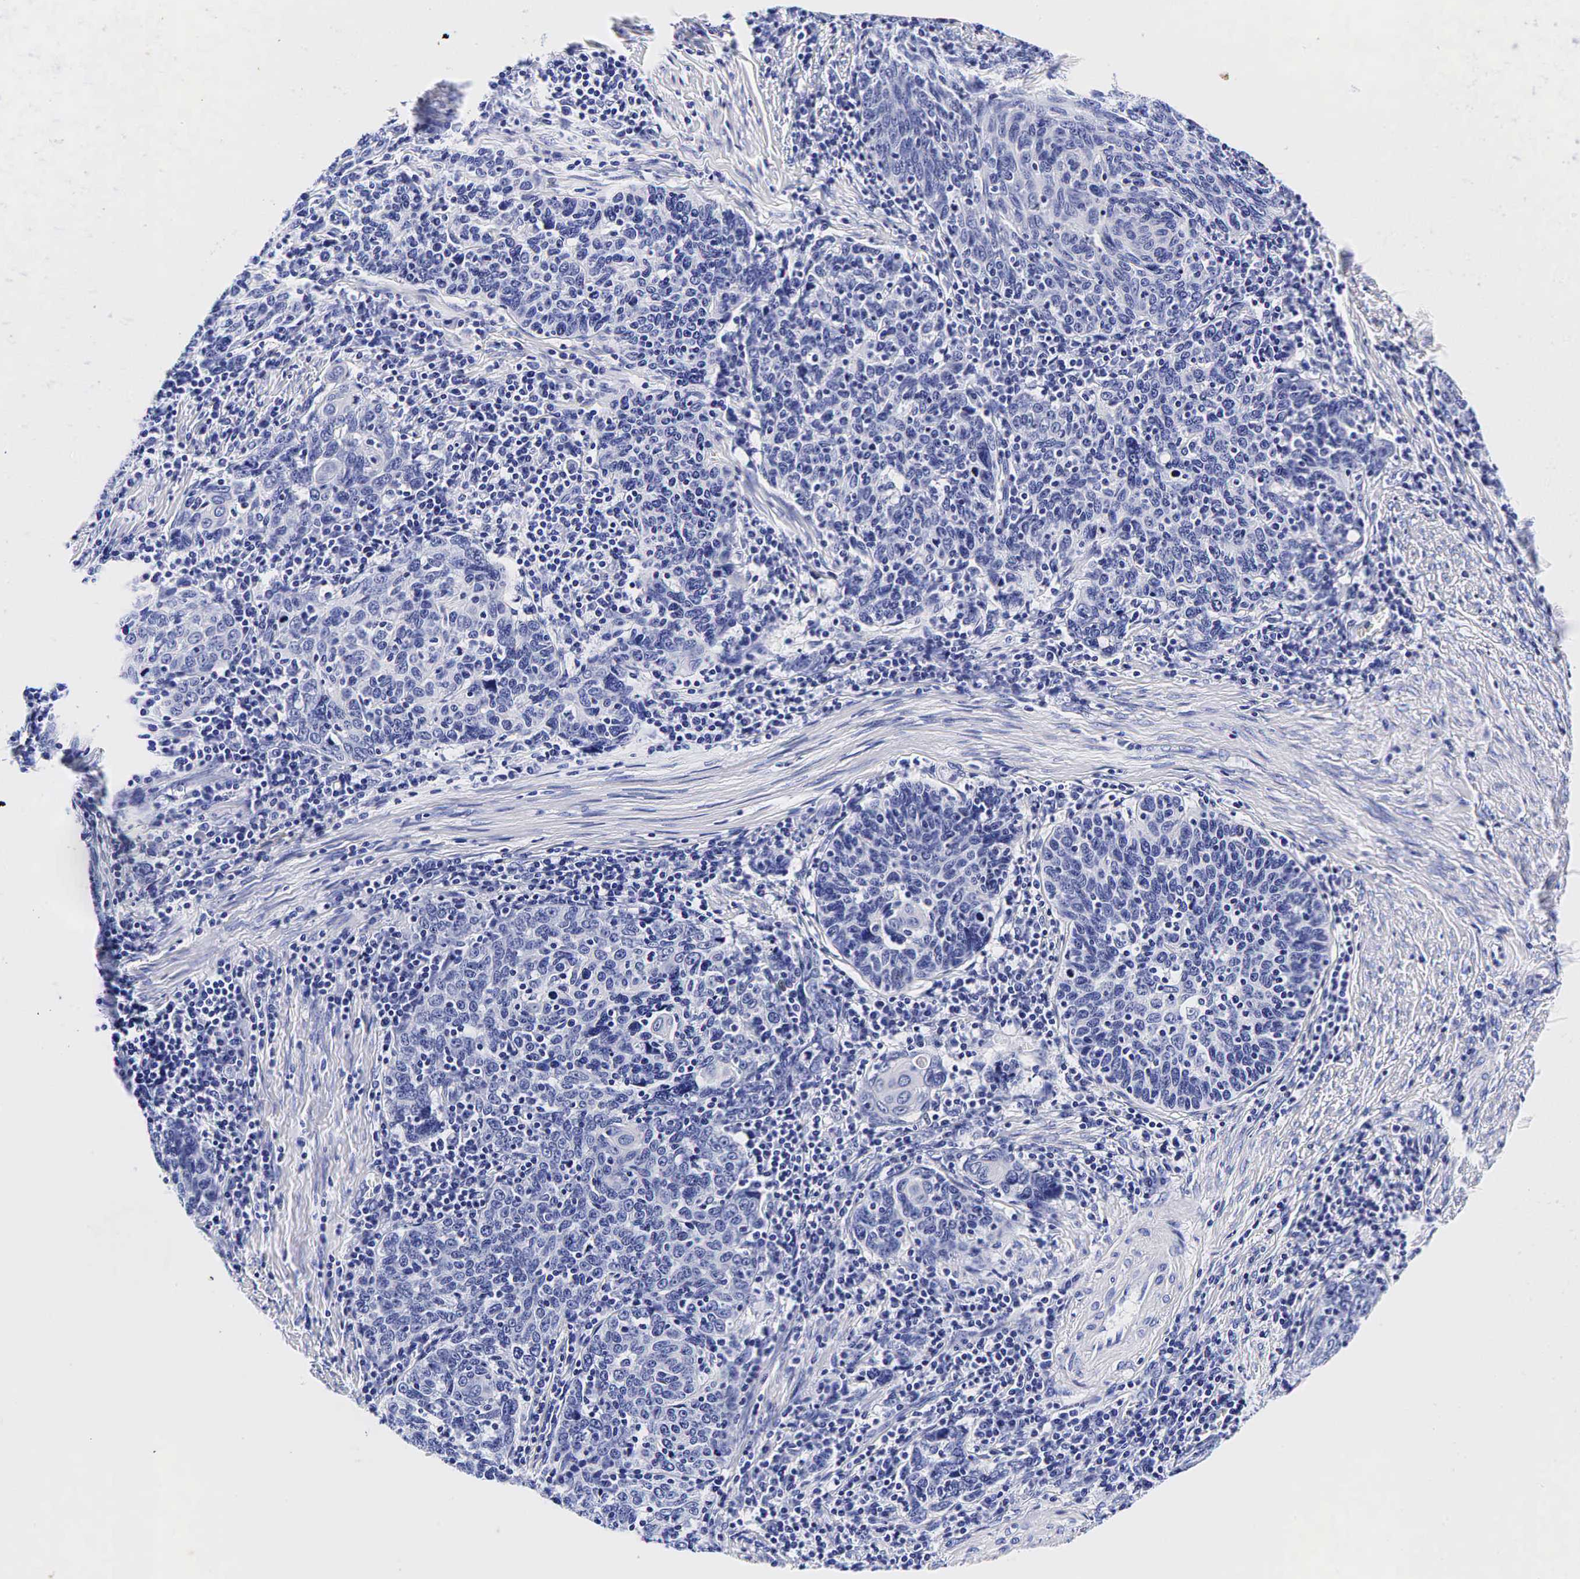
{"staining": {"intensity": "negative", "quantity": "none", "location": "none"}, "tissue": "cervical cancer", "cell_type": "Tumor cells", "image_type": "cancer", "snomed": [{"axis": "morphology", "description": "Squamous cell carcinoma, NOS"}, {"axis": "topography", "description": "Cervix"}], "caption": "Image shows no significant protein positivity in tumor cells of cervical cancer.", "gene": "GCG", "patient": {"sex": "female", "age": 41}}